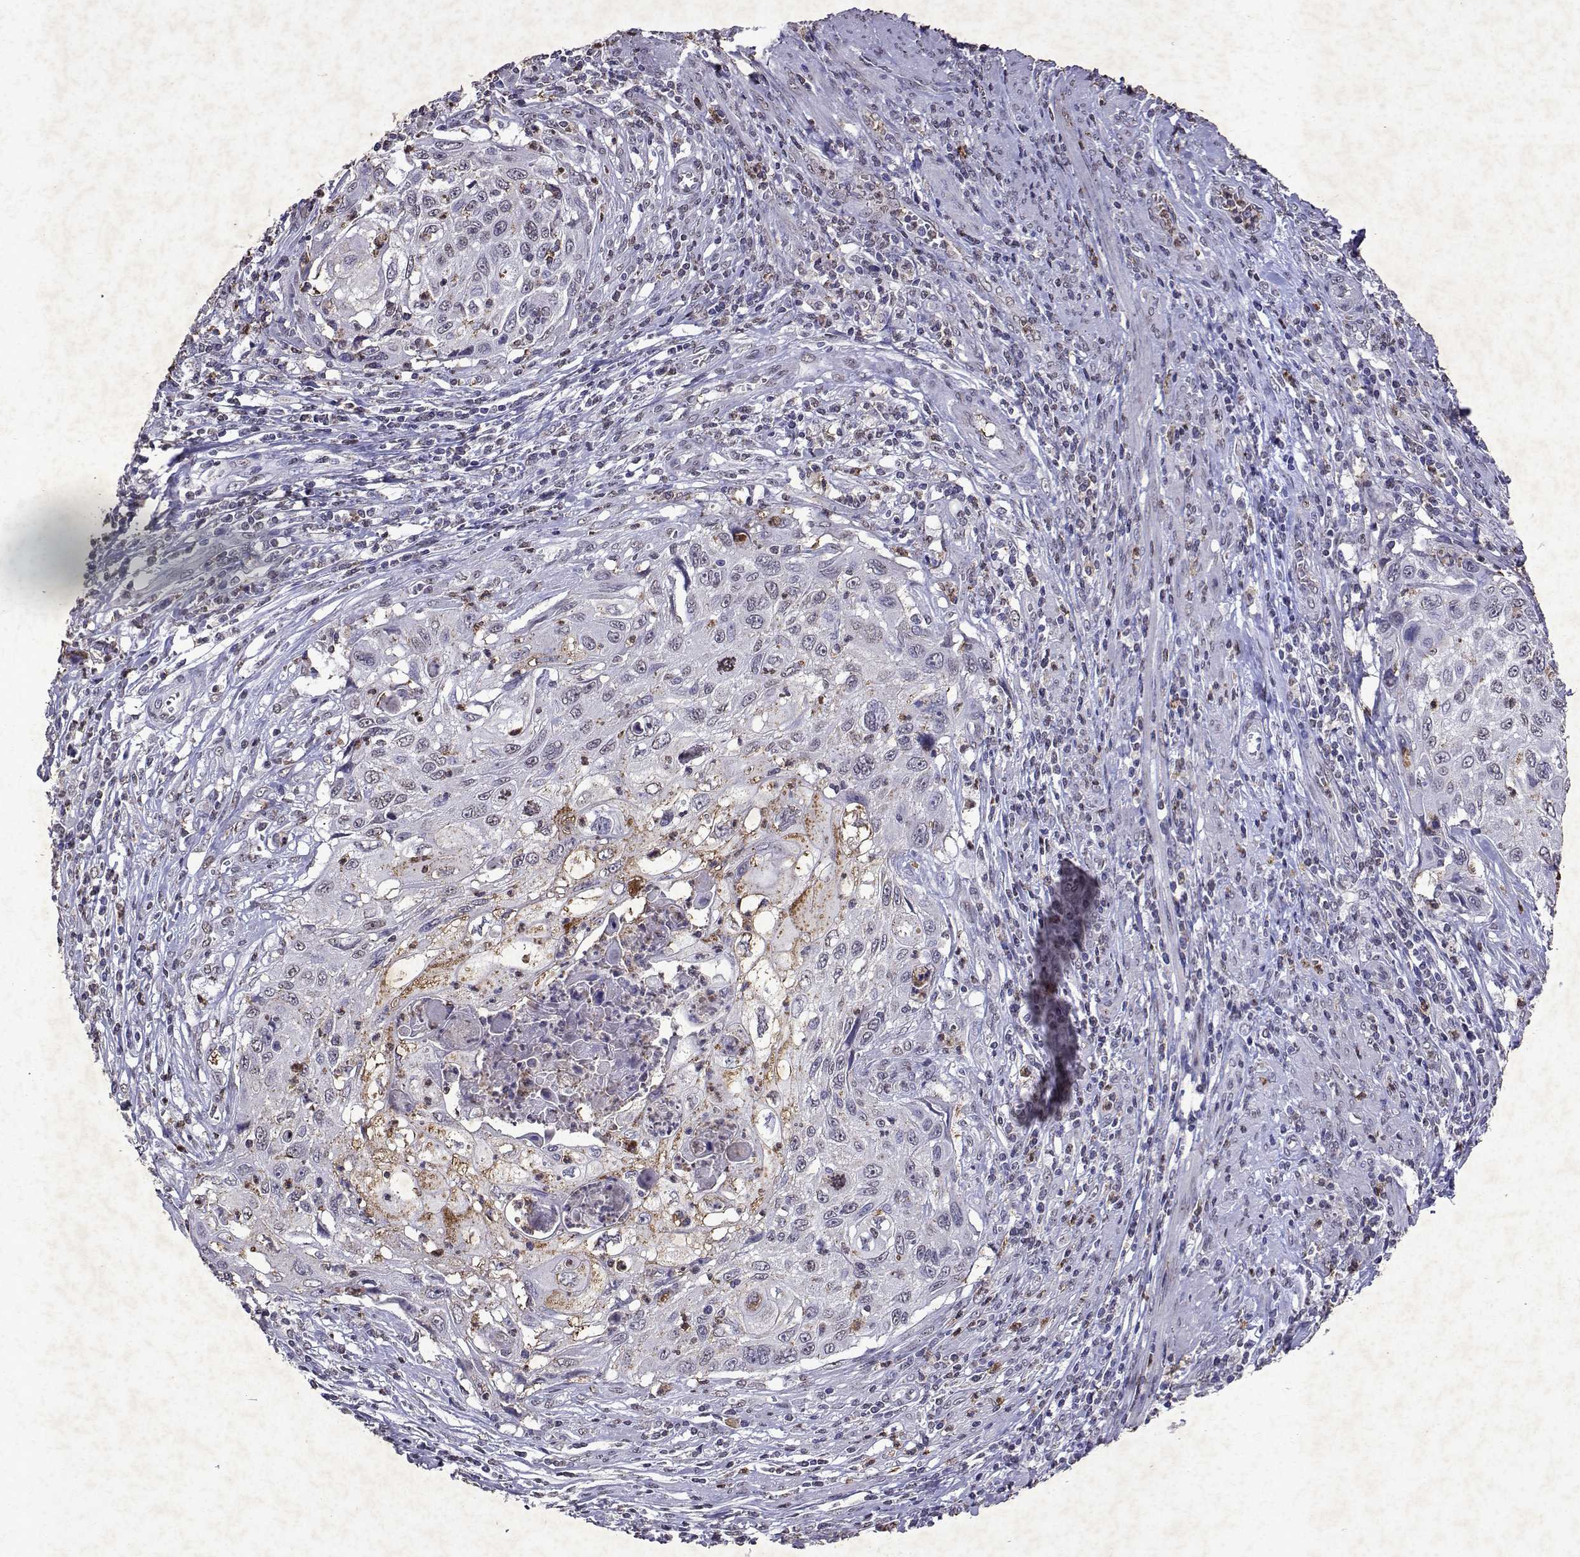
{"staining": {"intensity": "moderate", "quantity": "<25%", "location": "cytoplasmic/membranous"}, "tissue": "cervical cancer", "cell_type": "Tumor cells", "image_type": "cancer", "snomed": [{"axis": "morphology", "description": "Squamous cell carcinoma, NOS"}, {"axis": "topography", "description": "Cervix"}], "caption": "Human squamous cell carcinoma (cervical) stained with a brown dye displays moderate cytoplasmic/membranous positive expression in approximately <25% of tumor cells.", "gene": "DUSP28", "patient": {"sex": "female", "age": 70}}